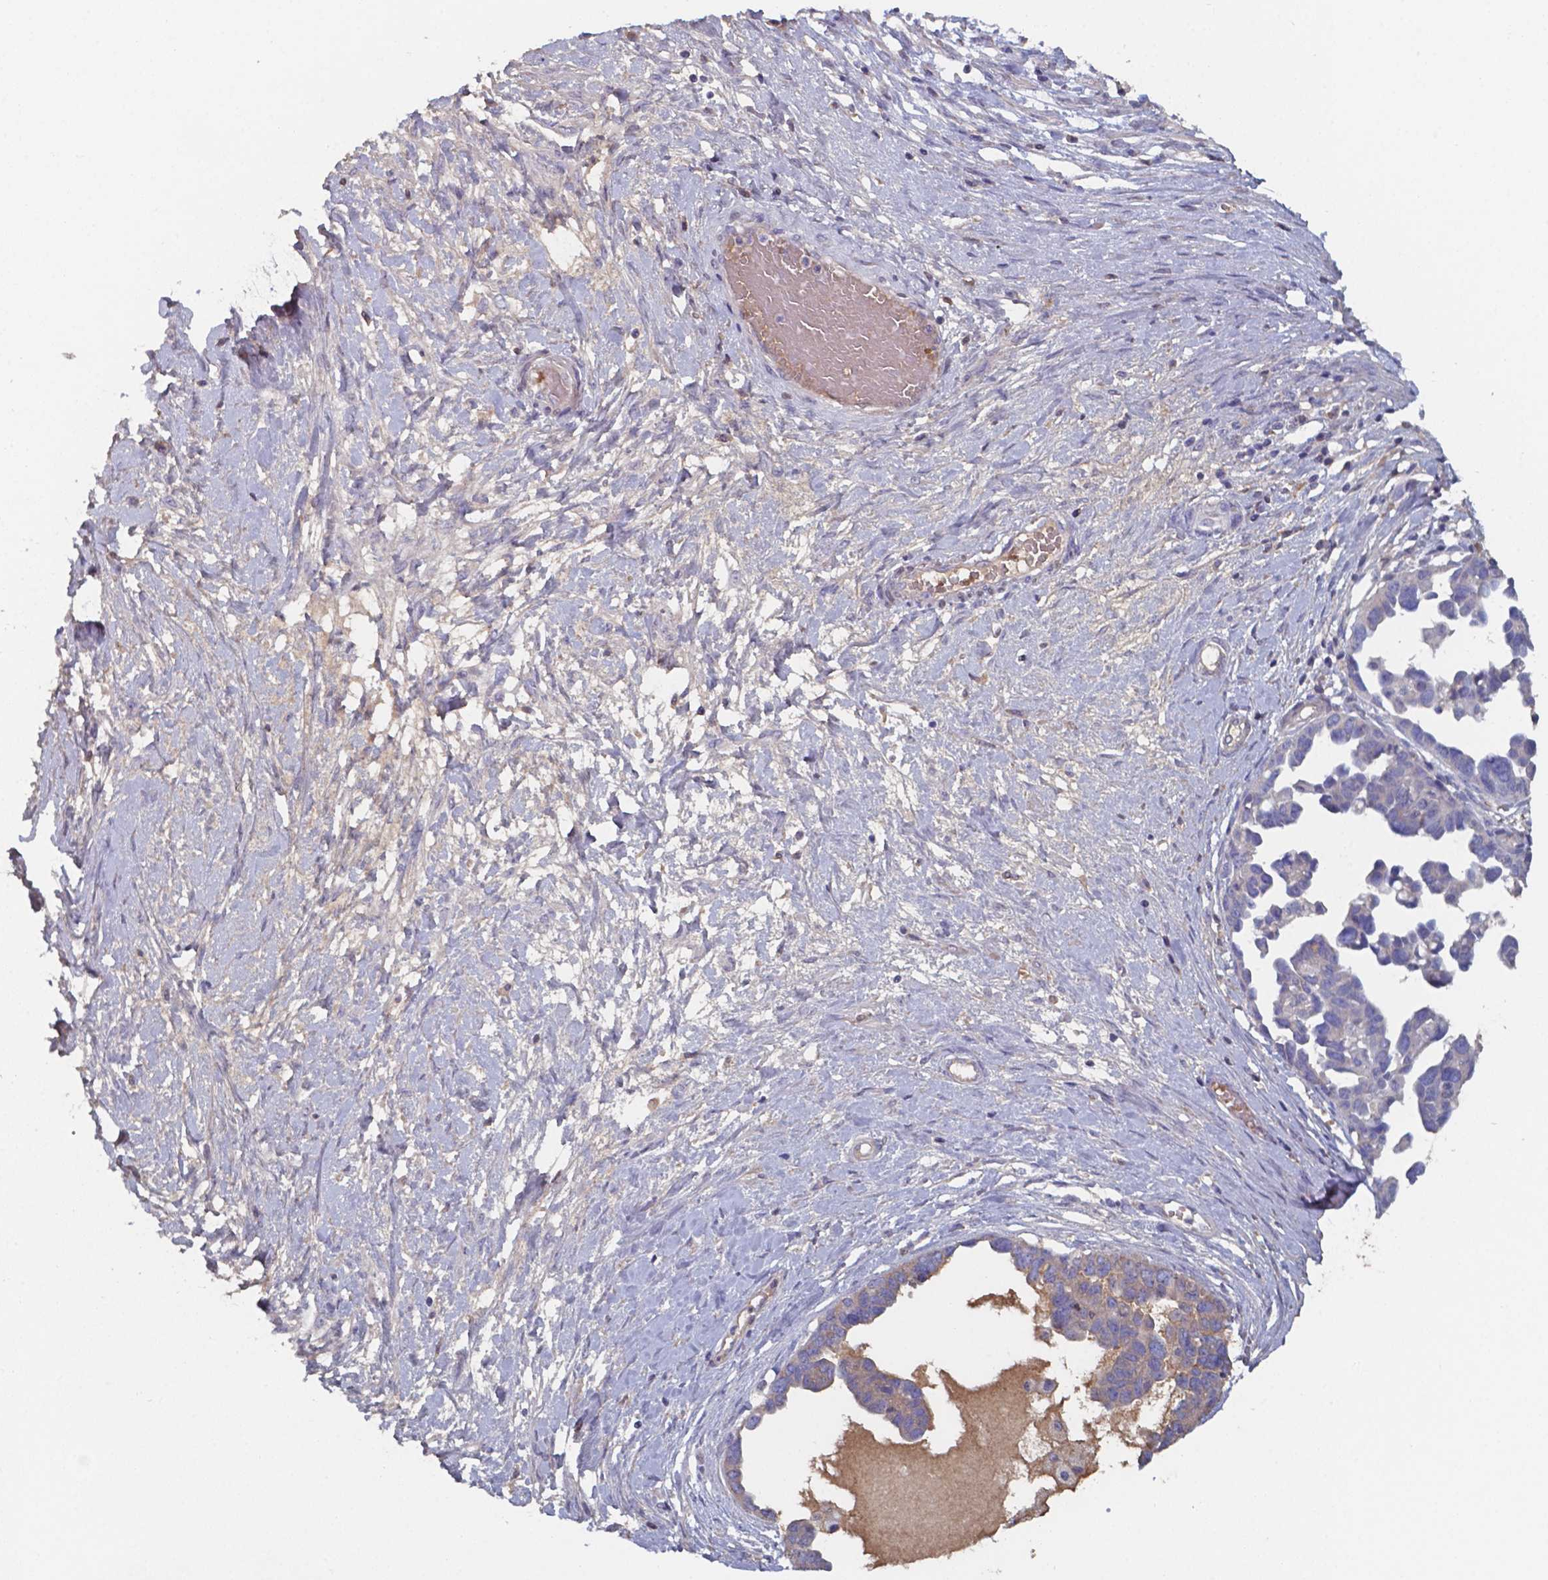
{"staining": {"intensity": "weak", "quantity": "<25%", "location": "cytoplasmic/membranous"}, "tissue": "ovarian cancer", "cell_type": "Tumor cells", "image_type": "cancer", "snomed": [{"axis": "morphology", "description": "Cystadenocarcinoma, serous, NOS"}, {"axis": "topography", "description": "Ovary"}], "caption": "The photomicrograph reveals no significant staining in tumor cells of ovarian cancer.", "gene": "BTBD17", "patient": {"sex": "female", "age": 54}}